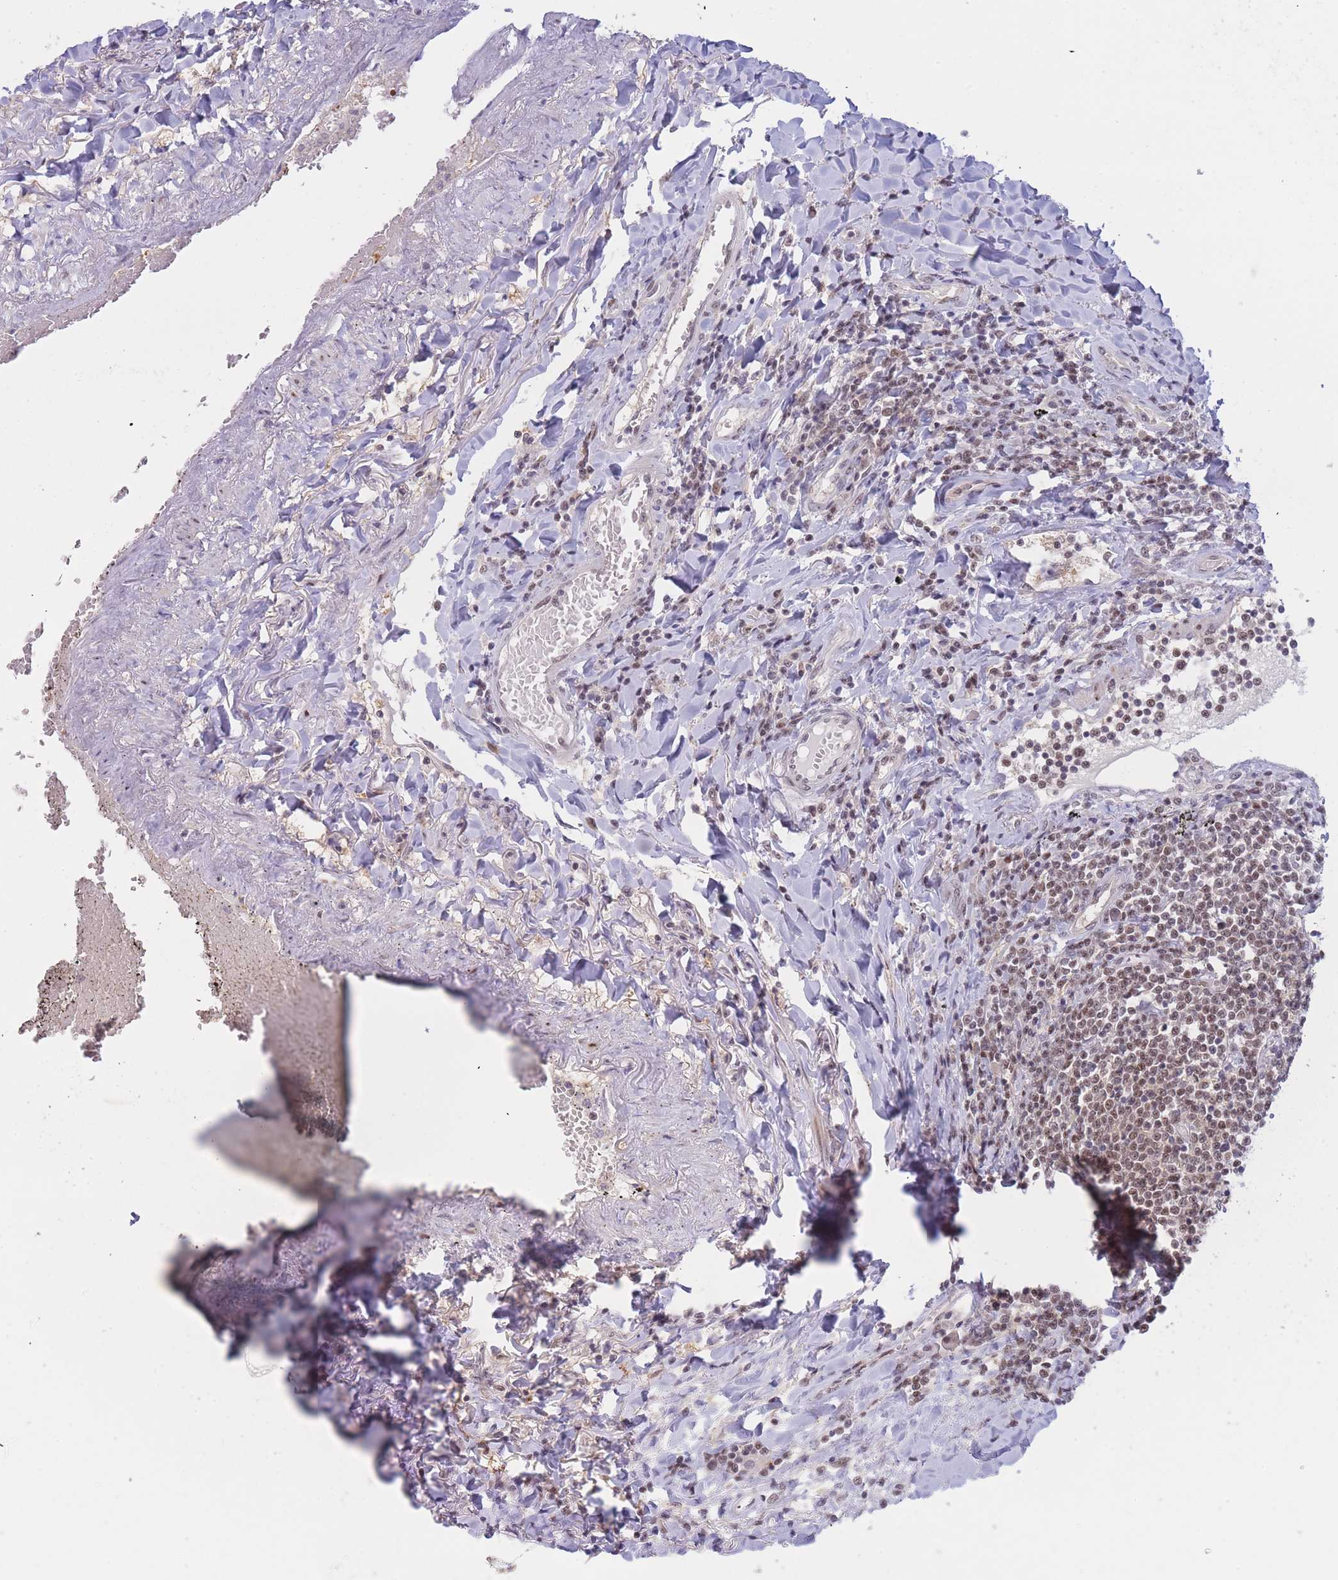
{"staining": {"intensity": "moderate", "quantity": ">75%", "location": "nuclear"}, "tissue": "lymphoma", "cell_type": "Tumor cells", "image_type": "cancer", "snomed": [{"axis": "morphology", "description": "Malignant lymphoma, non-Hodgkin's type, Low grade"}, {"axis": "topography", "description": "Lung"}], "caption": "High-power microscopy captured an IHC photomicrograph of lymphoma, revealing moderate nuclear staining in about >75% of tumor cells.", "gene": "DEAF1", "patient": {"sex": "female", "age": 71}}